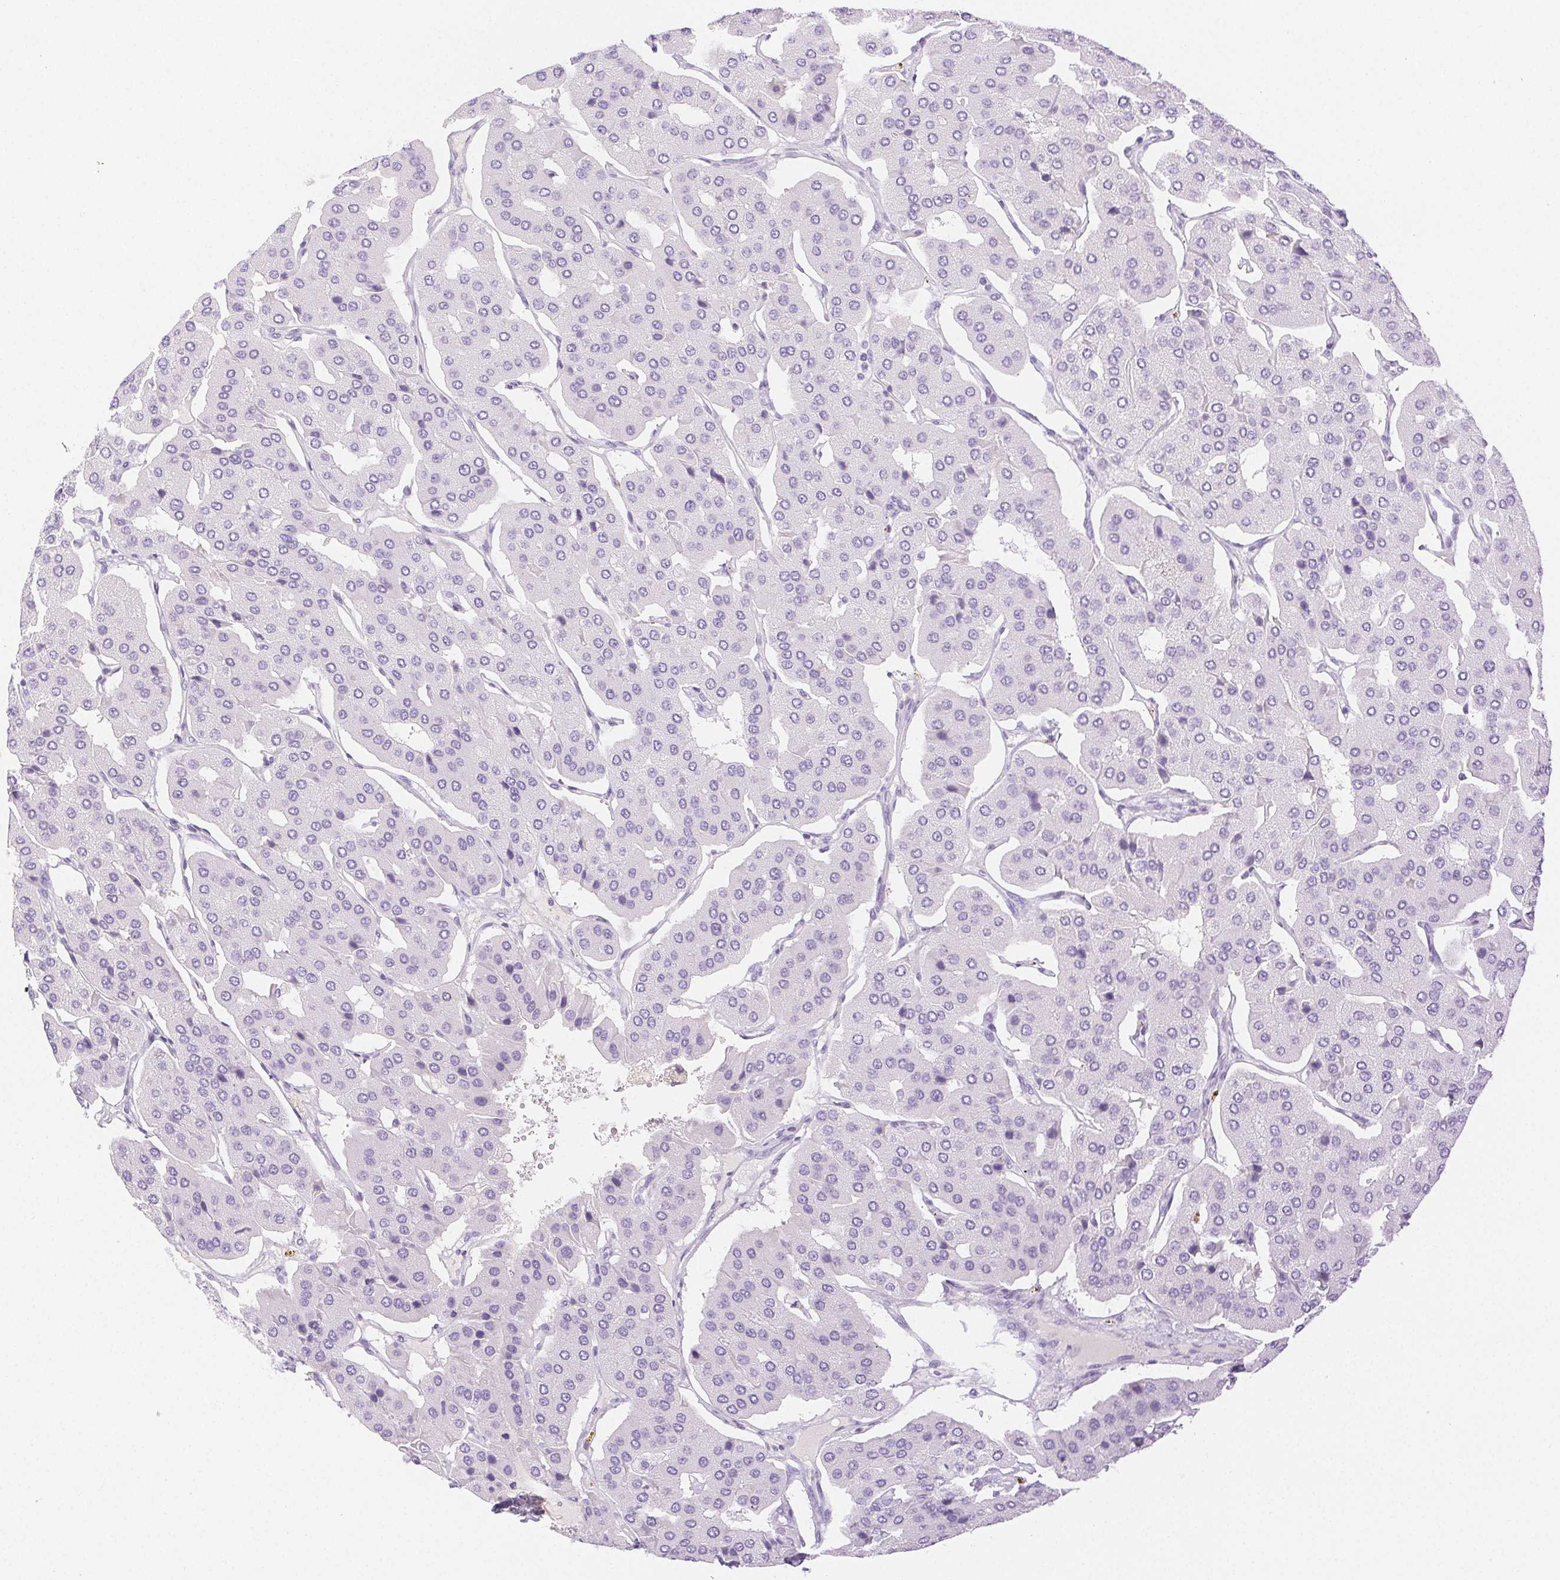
{"staining": {"intensity": "negative", "quantity": "none", "location": "none"}, "tissue": "parathyroid gland", "cell_type": "Glandular cells", "image_type": "normal", "snomed": [{"axis": "morphology", "description": "Normal tissue, NOS"}, {"axis": "morphology", "description": "Adenoma, NOS"}, {"axis": "topography", "description": "Parathyroid gland"}], "caption": "High power microscopy photomicrograph of an IHC photomicrograph of benign parathyroid gland, revealing no significant expression in glandular cells.", "gene": "SPACA4", "patient": {"sex": "female", "age": 86}}